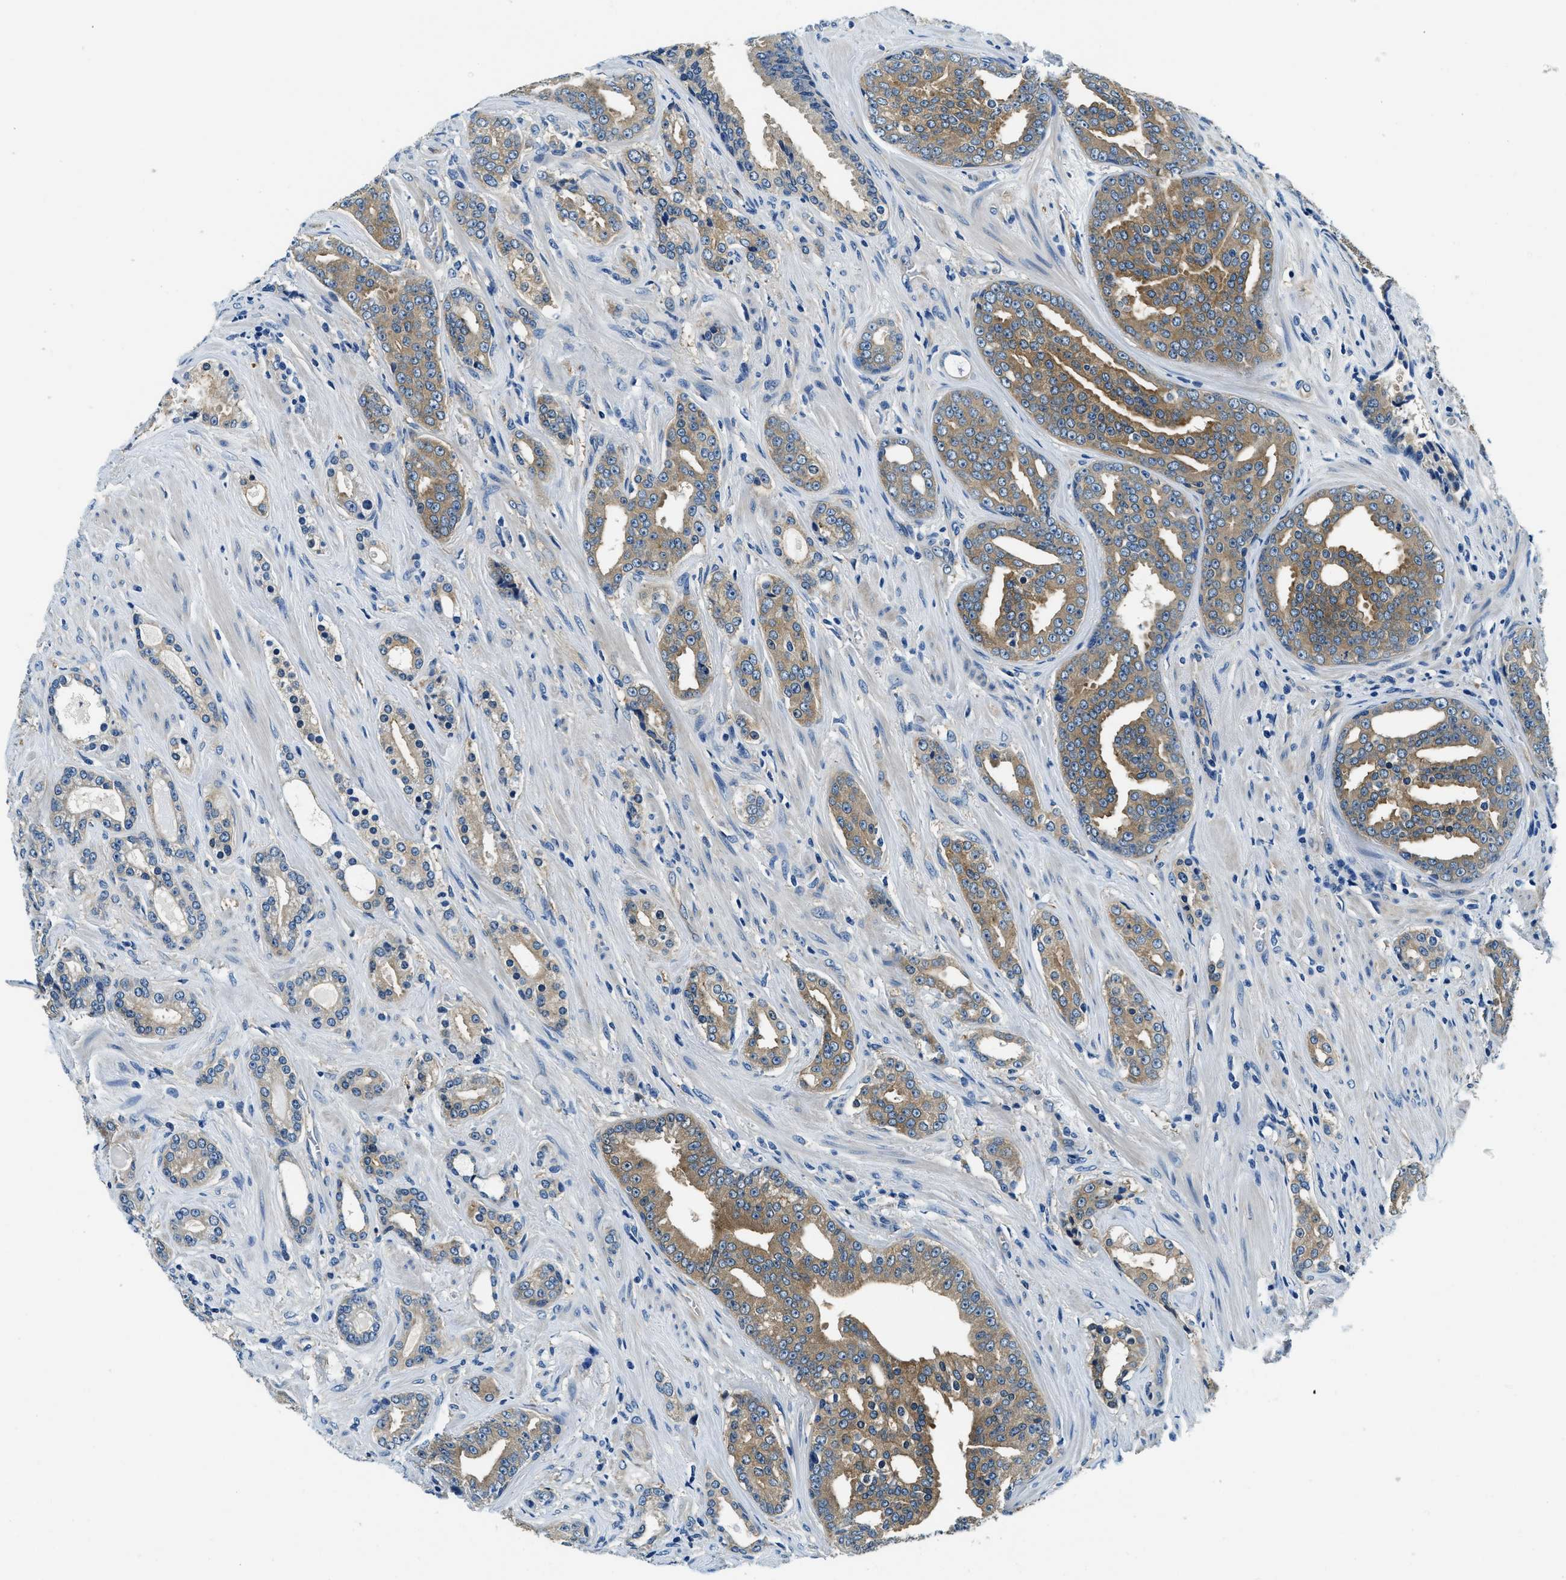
{"staining": {"intensity": "moderate", "quantity": ">75%", "location": "cytoplasmic/membranous"}, "tissue": "prostate cancer", "cell_type": "Tumor cells", "image_type": "cancer", "snomed": [{"axis": "morphology", "description": "Adenocarcinoma, High grade"}, {"axis": "topography", "description": "Prostate"}], "caption": "Immunohistochemistry (IHC) photomicrograph of neoplastic tissue: prostate cancer stained using immunohistochemistry (IHC) demonstrates medium levels of moderate protein expression localized specifically in the cytoplasmic/membranous of tumor cells, appearing as a cytoplasmic/membranous brown color.", "gene": "TWF1", "patient": {"sex": "male", "age": 71}}